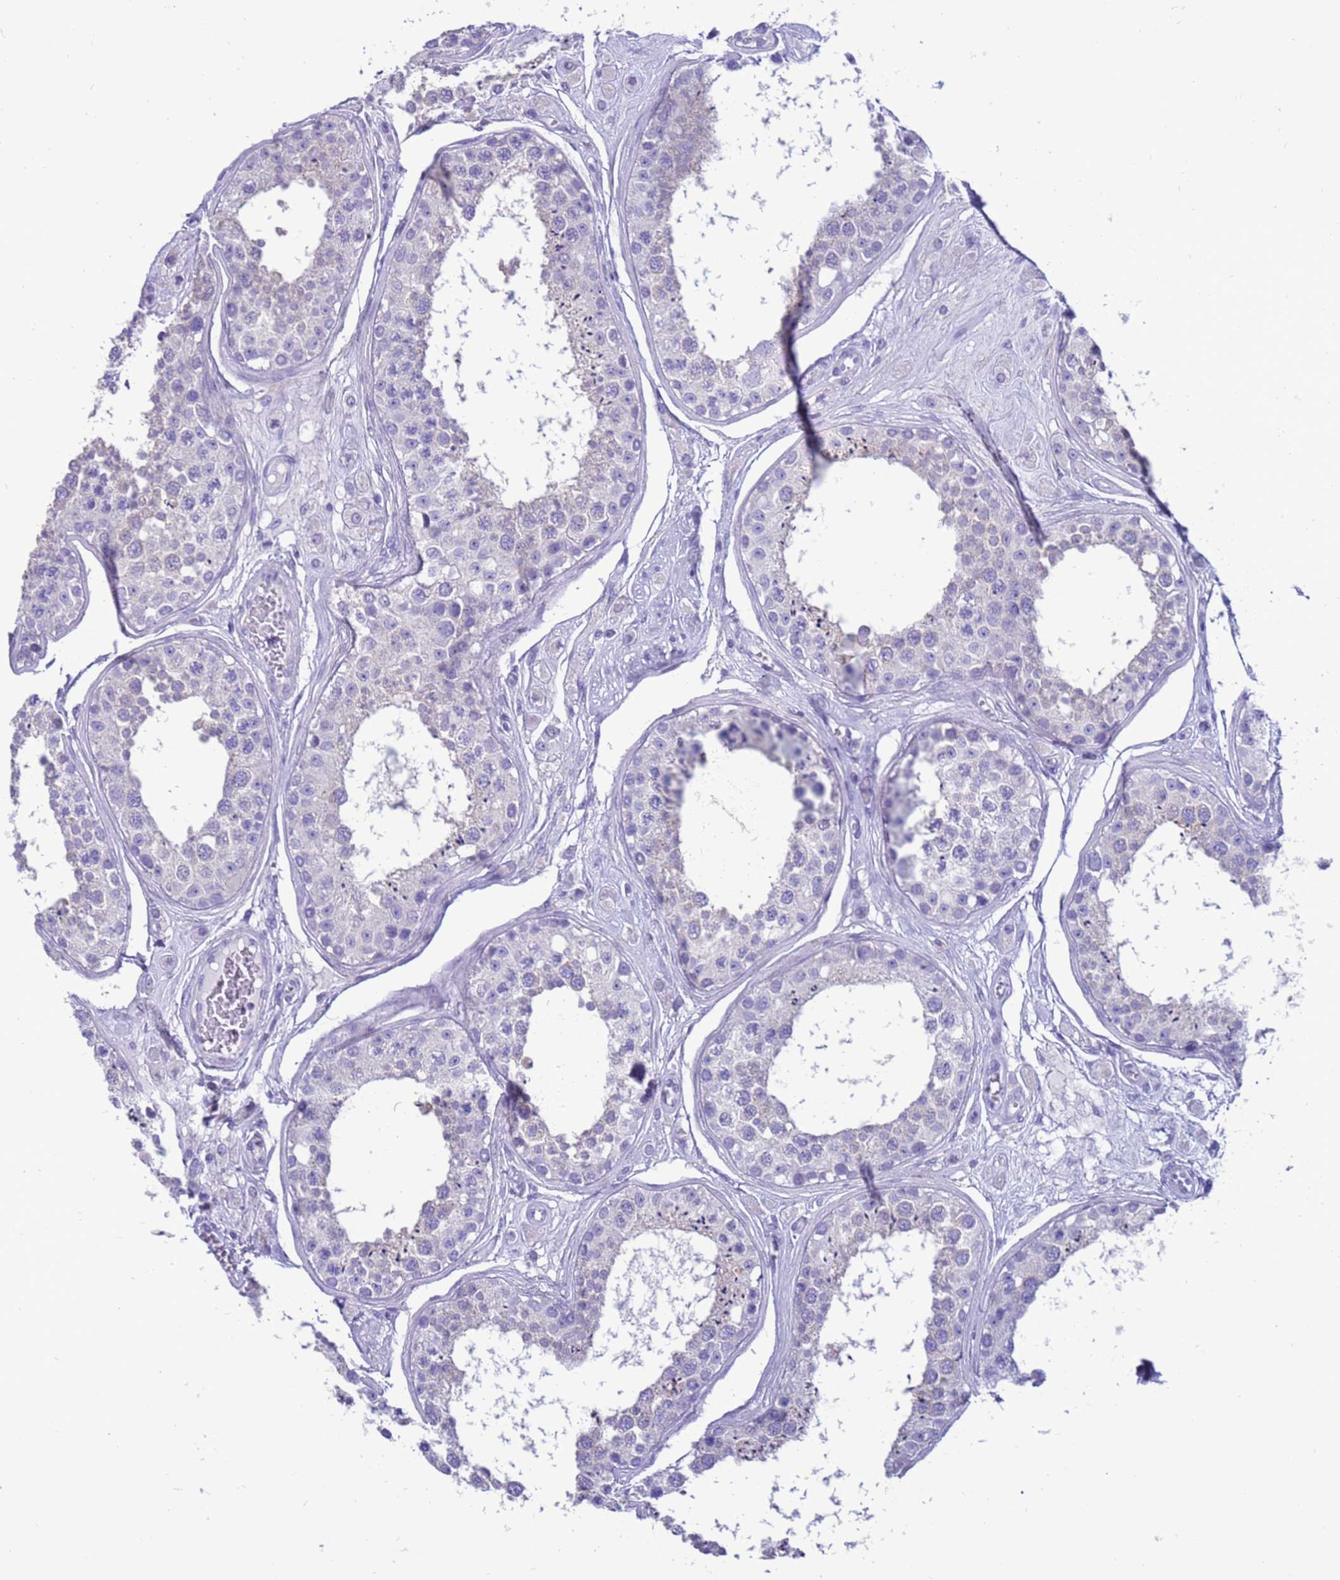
{"staining": {"intensity": "negative", "quantity": "none", "location": "none"}, "tissue": "testis", "cell_type": "Cells in seminiferous ducts", "image_type": "normal", "snomed": [{"axis": "morphology", "description": "Normal tissue, NOS"}, {"axis": "topography", "description": "Testis"}], "caption": "Immunohistochemical staining of unremarkable testis exhibits no significant staining in cells in seminiferous ducts.", "gene": "PDE10A", "patient": {"sex": "male", "age": 25}}